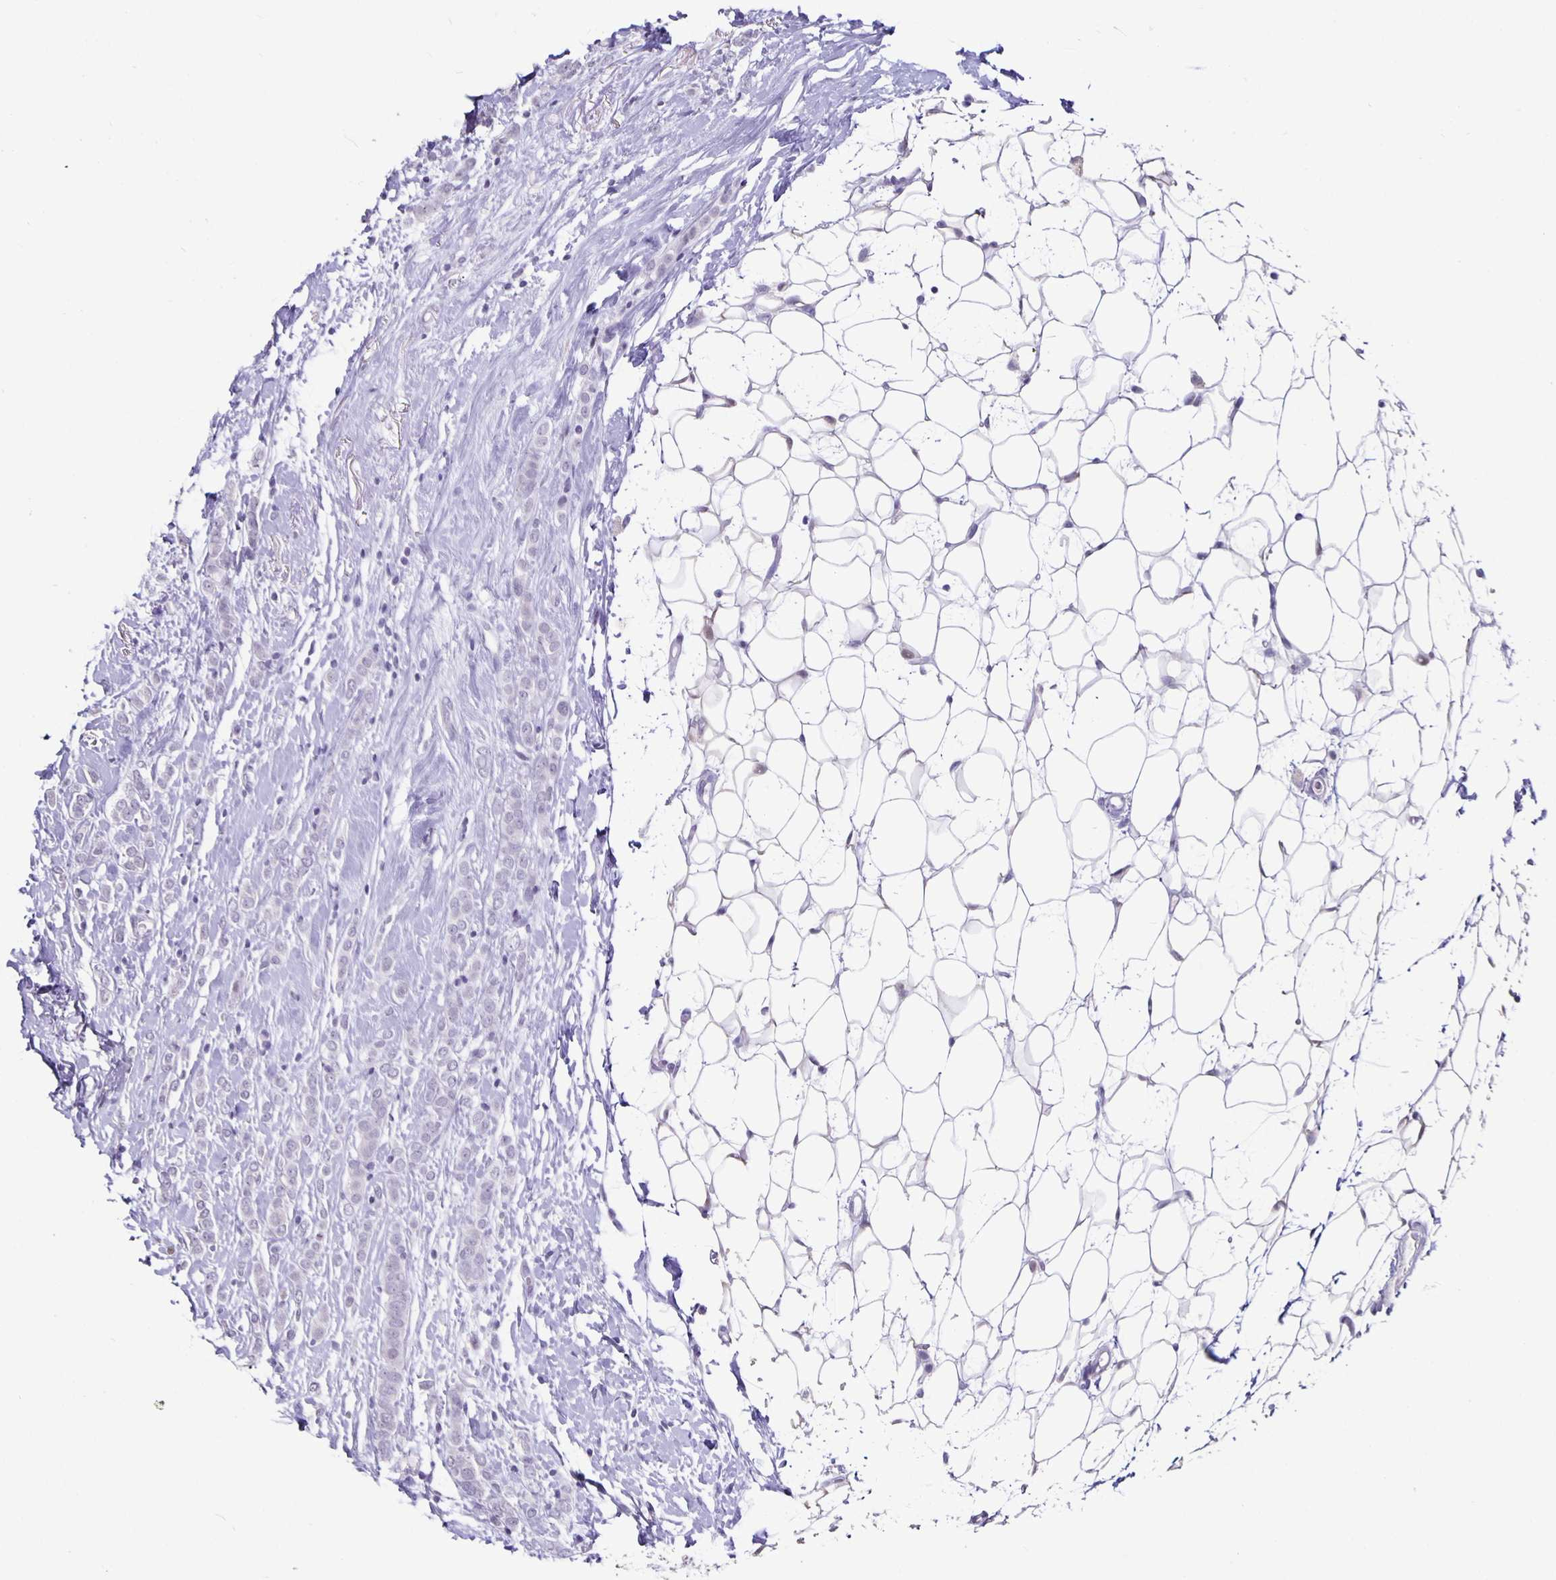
{"staining": {"intensity": "negative", "quantity": "none", "location": "none"}, "tissue": "breast cancer", "cell_type": "Tumor cells", "image_type": "cancer", "snomed": [{"axis": "morphology", "description": "Lobular carcinoma"}, {"axis": "topography", "description": "Breast"}], "caption": "IHC micrograph of human breast cancer stained for a protein (brown), which reveals no staining in tumor cells. Brightfield microscopy of IHC stained with DAB (brown) and hematoxylin (blue), captured at high magnification.", "gene": "OLIG2", "patient": {"sex": "female", "age": 49}}